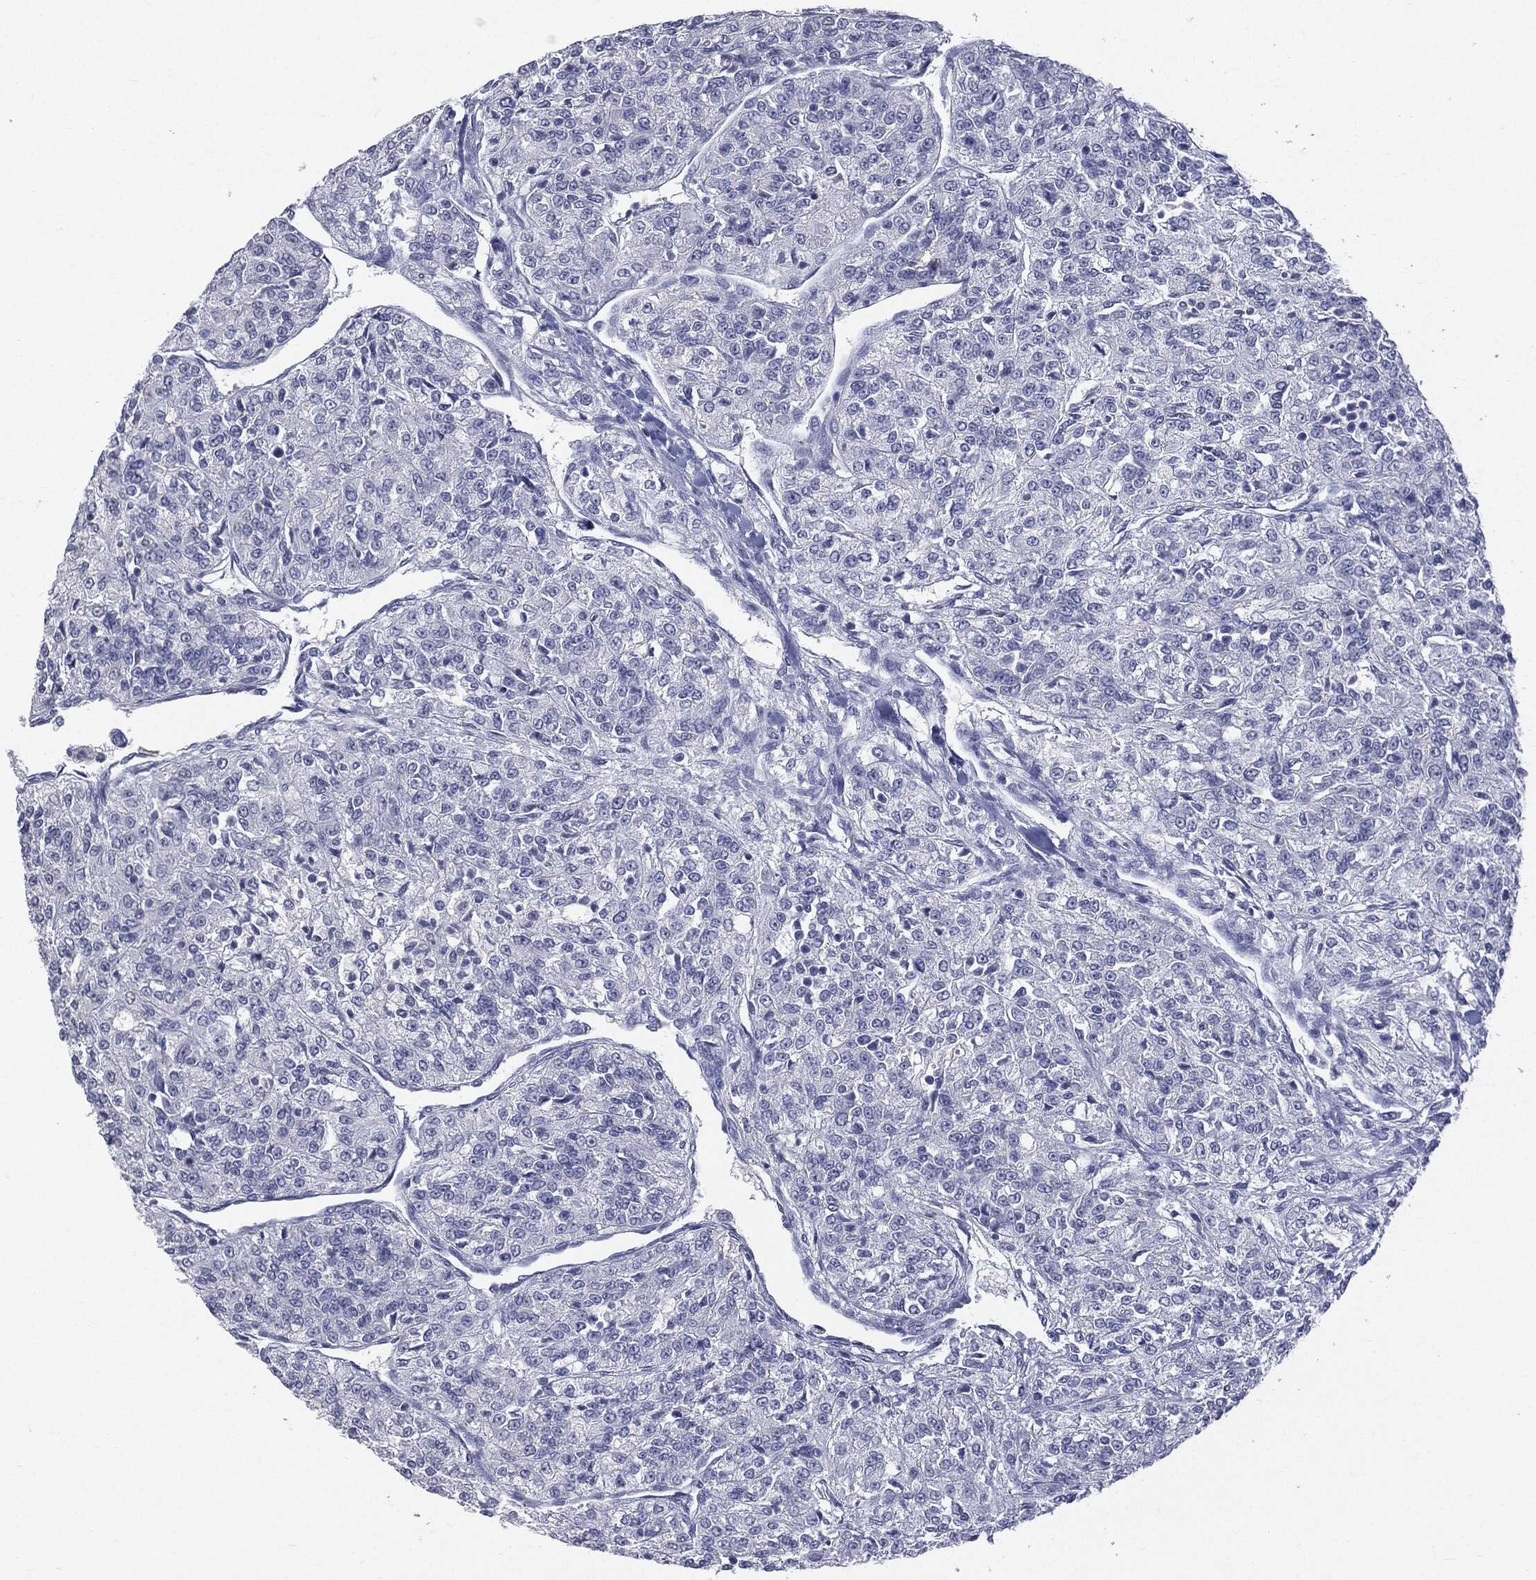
{"staining": {"intensity": "negative", "quantity": "none", "location": "none"}, "tissue": "renal cancer", "cell_type": "Tumor cells", "image_type": "cancer", "snomed": [{"axis": "morphology", "description": "Adenocarcinoma, NOS"}, {"axis": "topography", "description": "Kidney"}], "caption": "Protein analysis of renal cancer demonstrates no significant positivity in tumor cells. The staining is performed using DAB (3,3'-diaminobenzidine) brown chromogen with nuclei counter-stained in using hematoxylin.", "gene": "TSHB", "patient": {"sex": "female", "age": 63}}